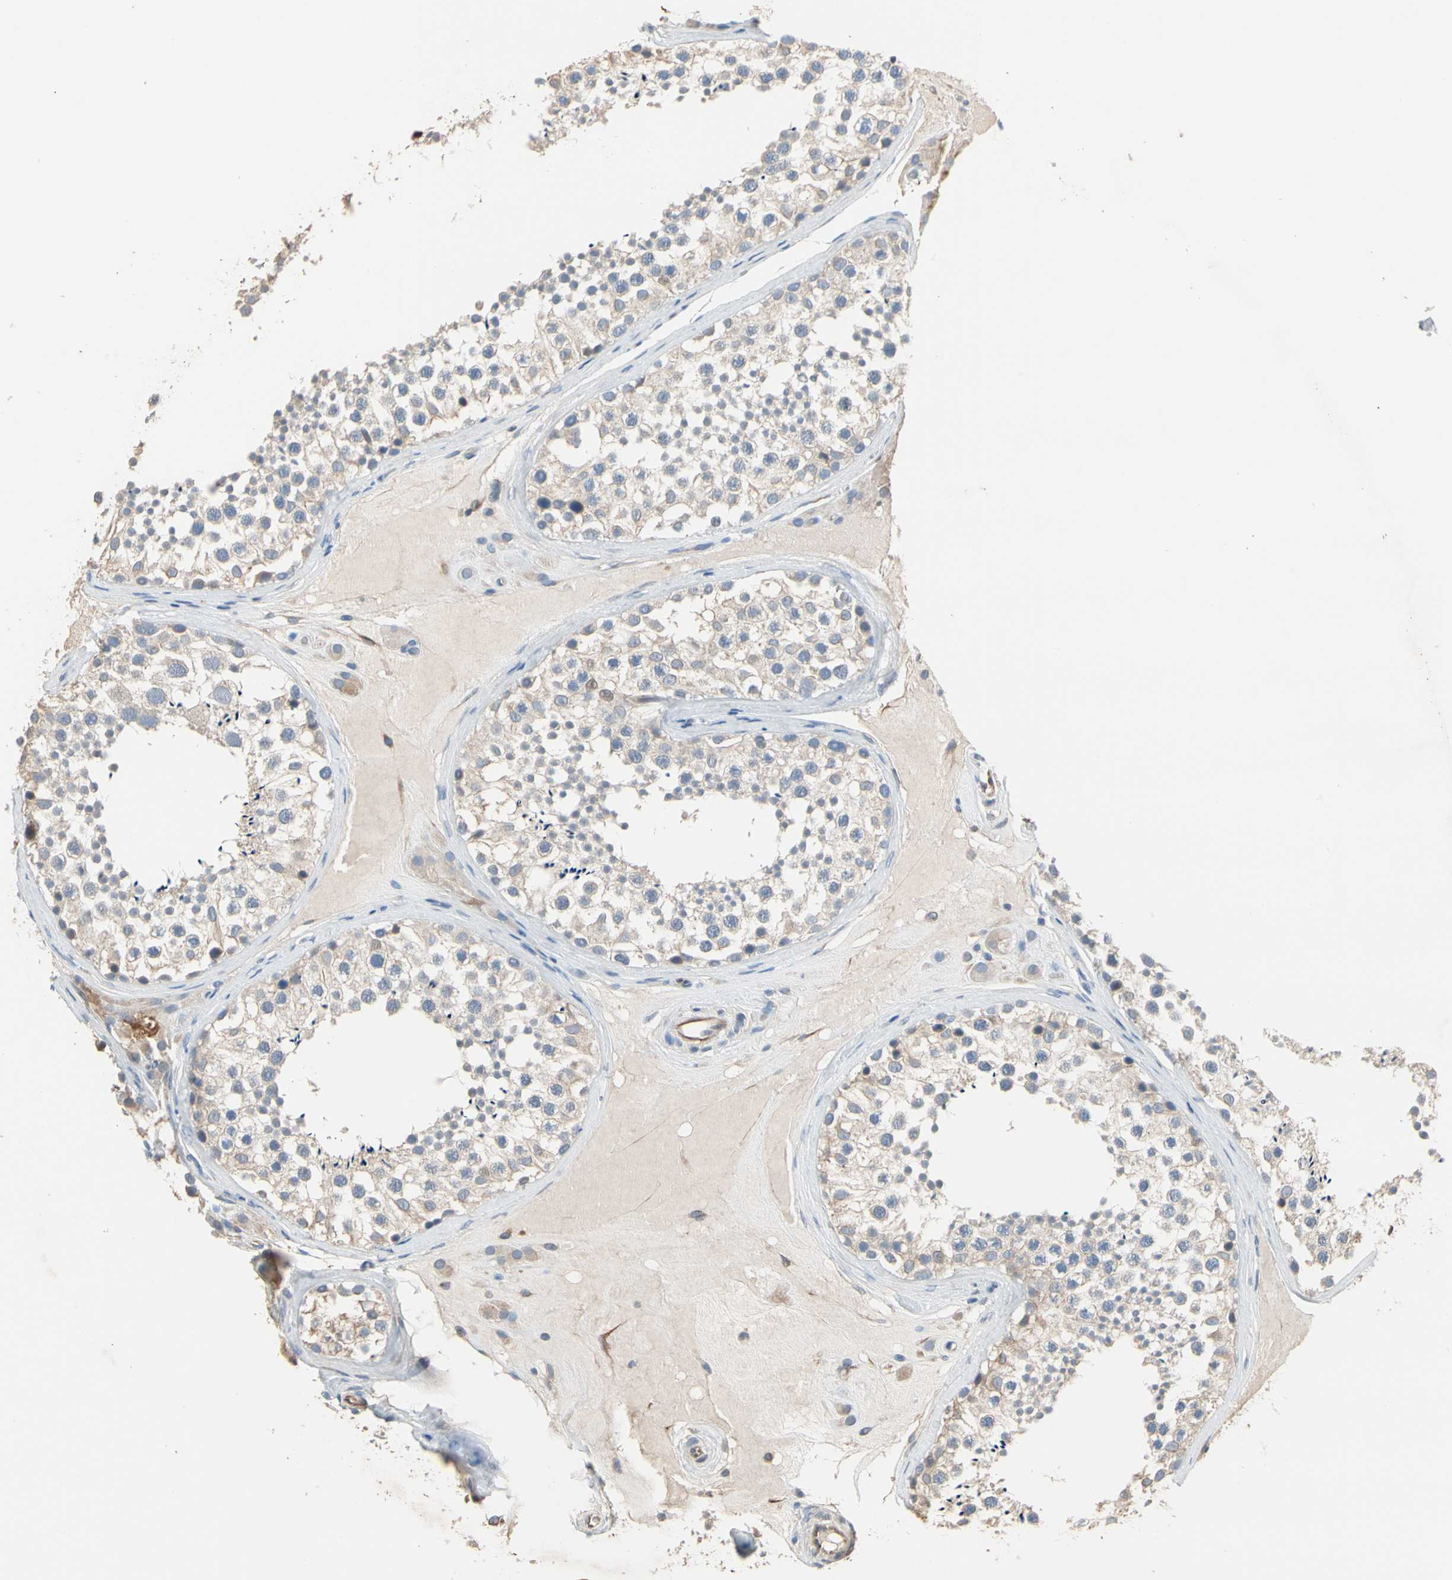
{"staining": {"intensity": "weak", "quantity": "25%-75%", "location": "cytoplasmic/membranous"}, "tissue": "testis", "cell_type": "Cells in seminiferous ducts", "image_type": "normal", "snomed": [{"axis": "morphology", "description": "Normal tissue, NOS"}, {"axis": "topography", "description": "Testis"}], "caption": "Immunohistochemical staining of benign testis shows weak cytoplasmic/membranous protein expression in about 25%-75% of cells in seminiferous ducts. The staining was performed using DAB, with brown indicating positive protein expression. Nuclei are stained blue with hematoxylin.", "gene": "BBOX1", "patient": {"sex": "male", "age": 46}}